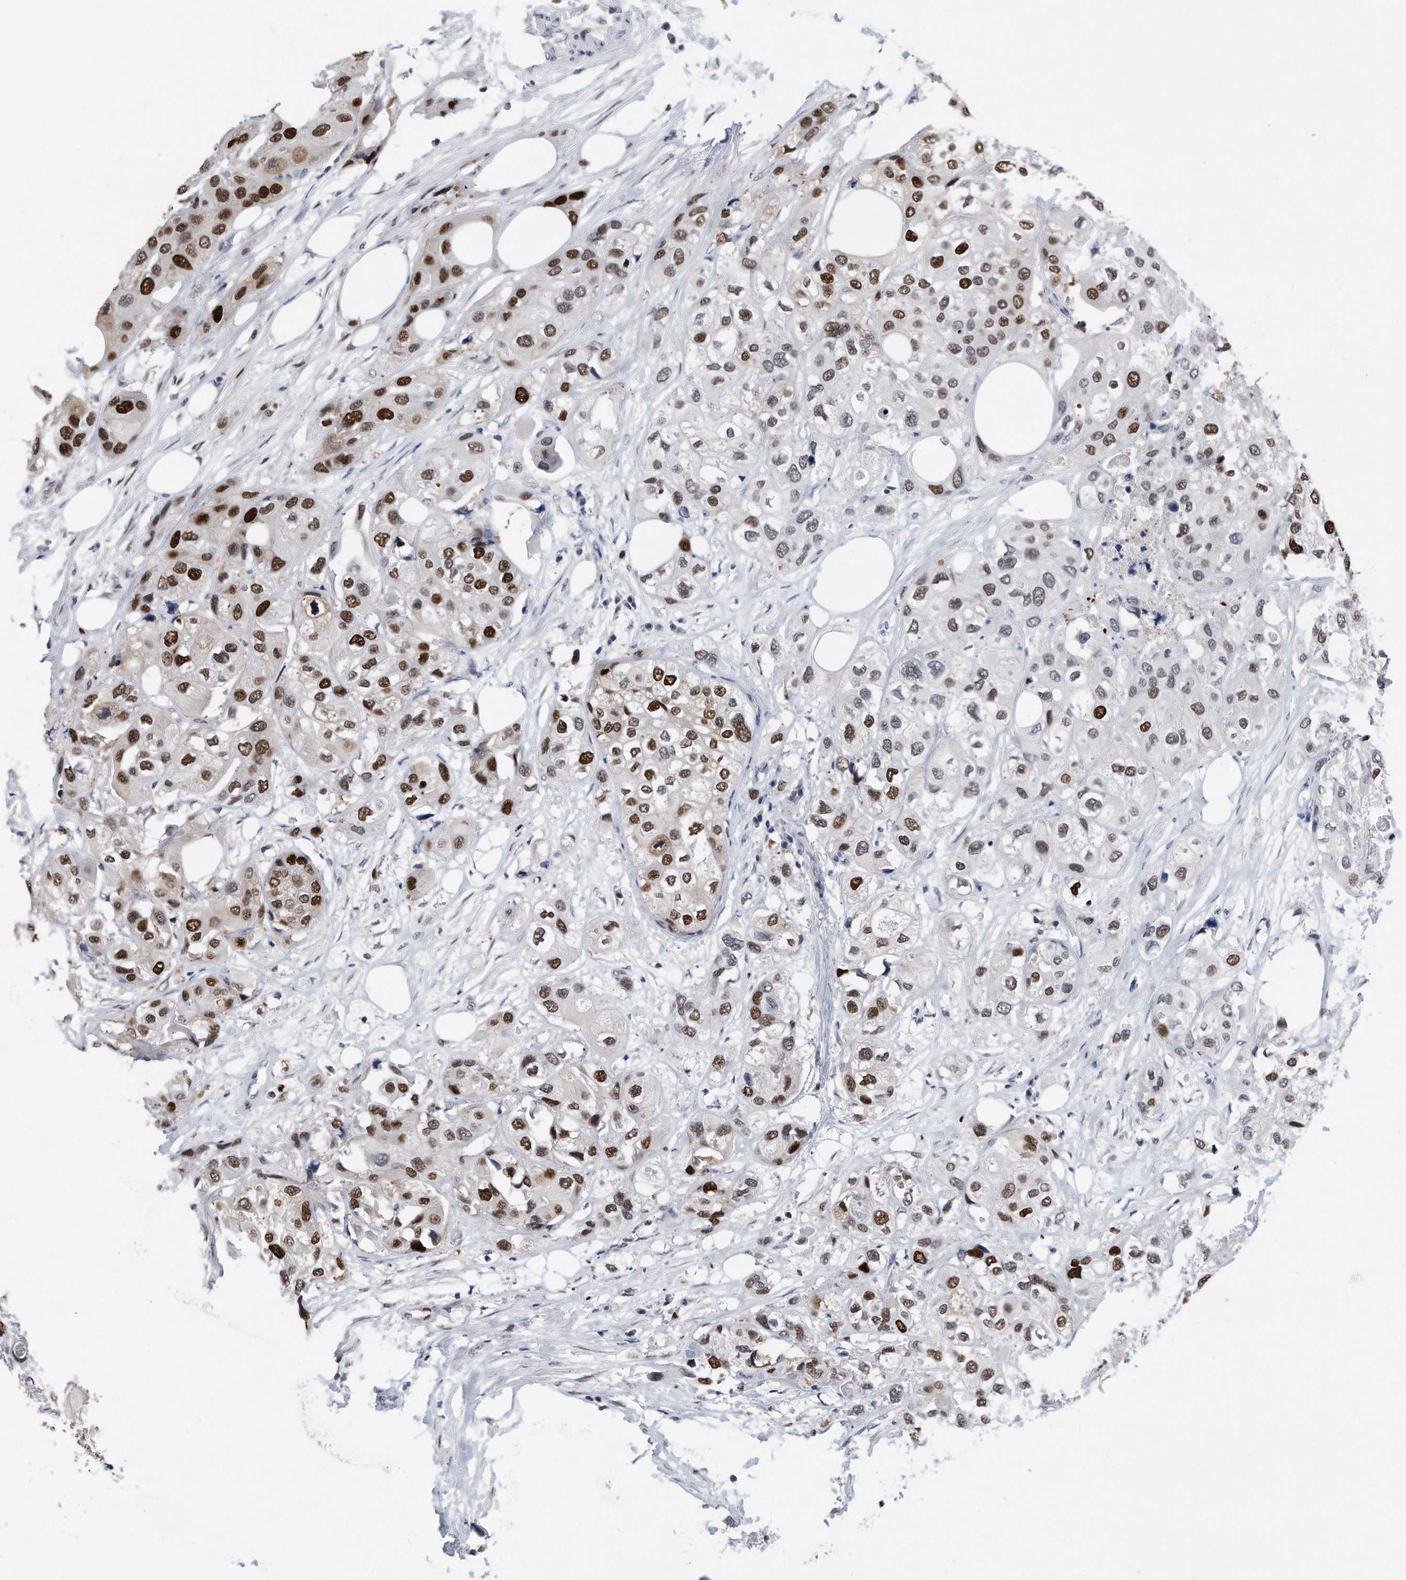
{"staining": {"intensity": "strong", "quantity": ">75%", "location": "nuclear"}, "tissue": "urothelial cancer", "cell_type": "Tumor cells", "image_type": "cancer", "snomed": [{"axis": "morphology", "description": "Urothelial carcinoma, High grade"}, {"axis": "topography", "description": "Urinary bladder"}], "caption": "Immunohistochemical staining of high-grade urothelial carcinoma reveals high levels of strong nuclear protein staining in about >75% of tumor cells. (DAB (3,3'-diaminobenzidine) IHC with brightfield microscopy, high magnification).", "gene": "PCNA", "patient": {"sex": "male", "age": 64}}